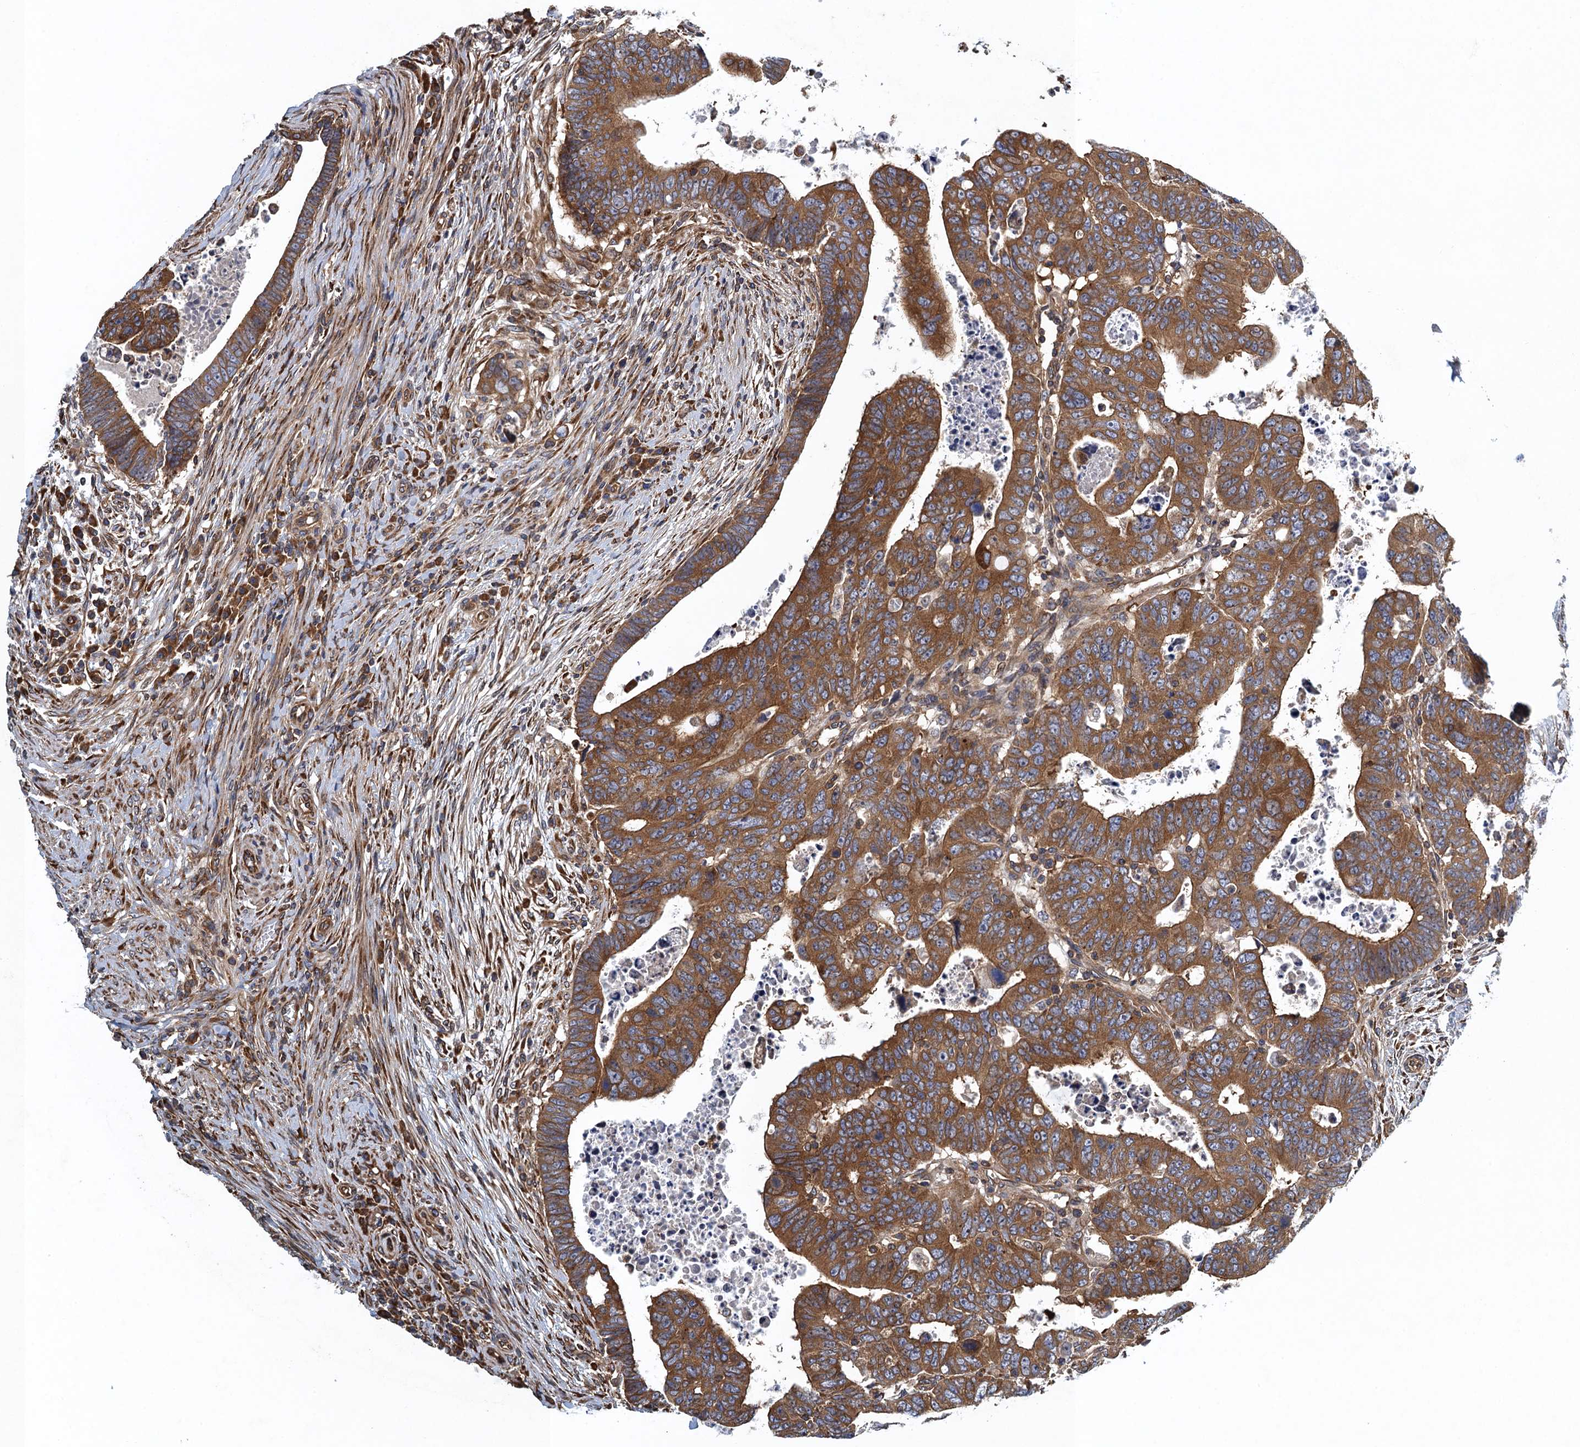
{"staining": {"intensity": "strong", "quantity": ">75%", "location": "cytoplasmic/membranous"}, "tissue": "colorectal cancer", "cell_type": "Tumor cells", "image_type": "cancer", "snomed": [{"axis": "morphology", "description": "Normal tissue, NOS"}, {"axis": "morphology", "description": "Adenocarcinoma, NOS"}, {"axis": "topography", "description": "Rectum"}], "caption": "Immunohistochemical staining of human colorectal cancer displays strong cytoplasmic/membranous protein staining in about >75% of tumor cells.", "gene": "MDM1", "patient": {"sex": "female", "age": 65}}